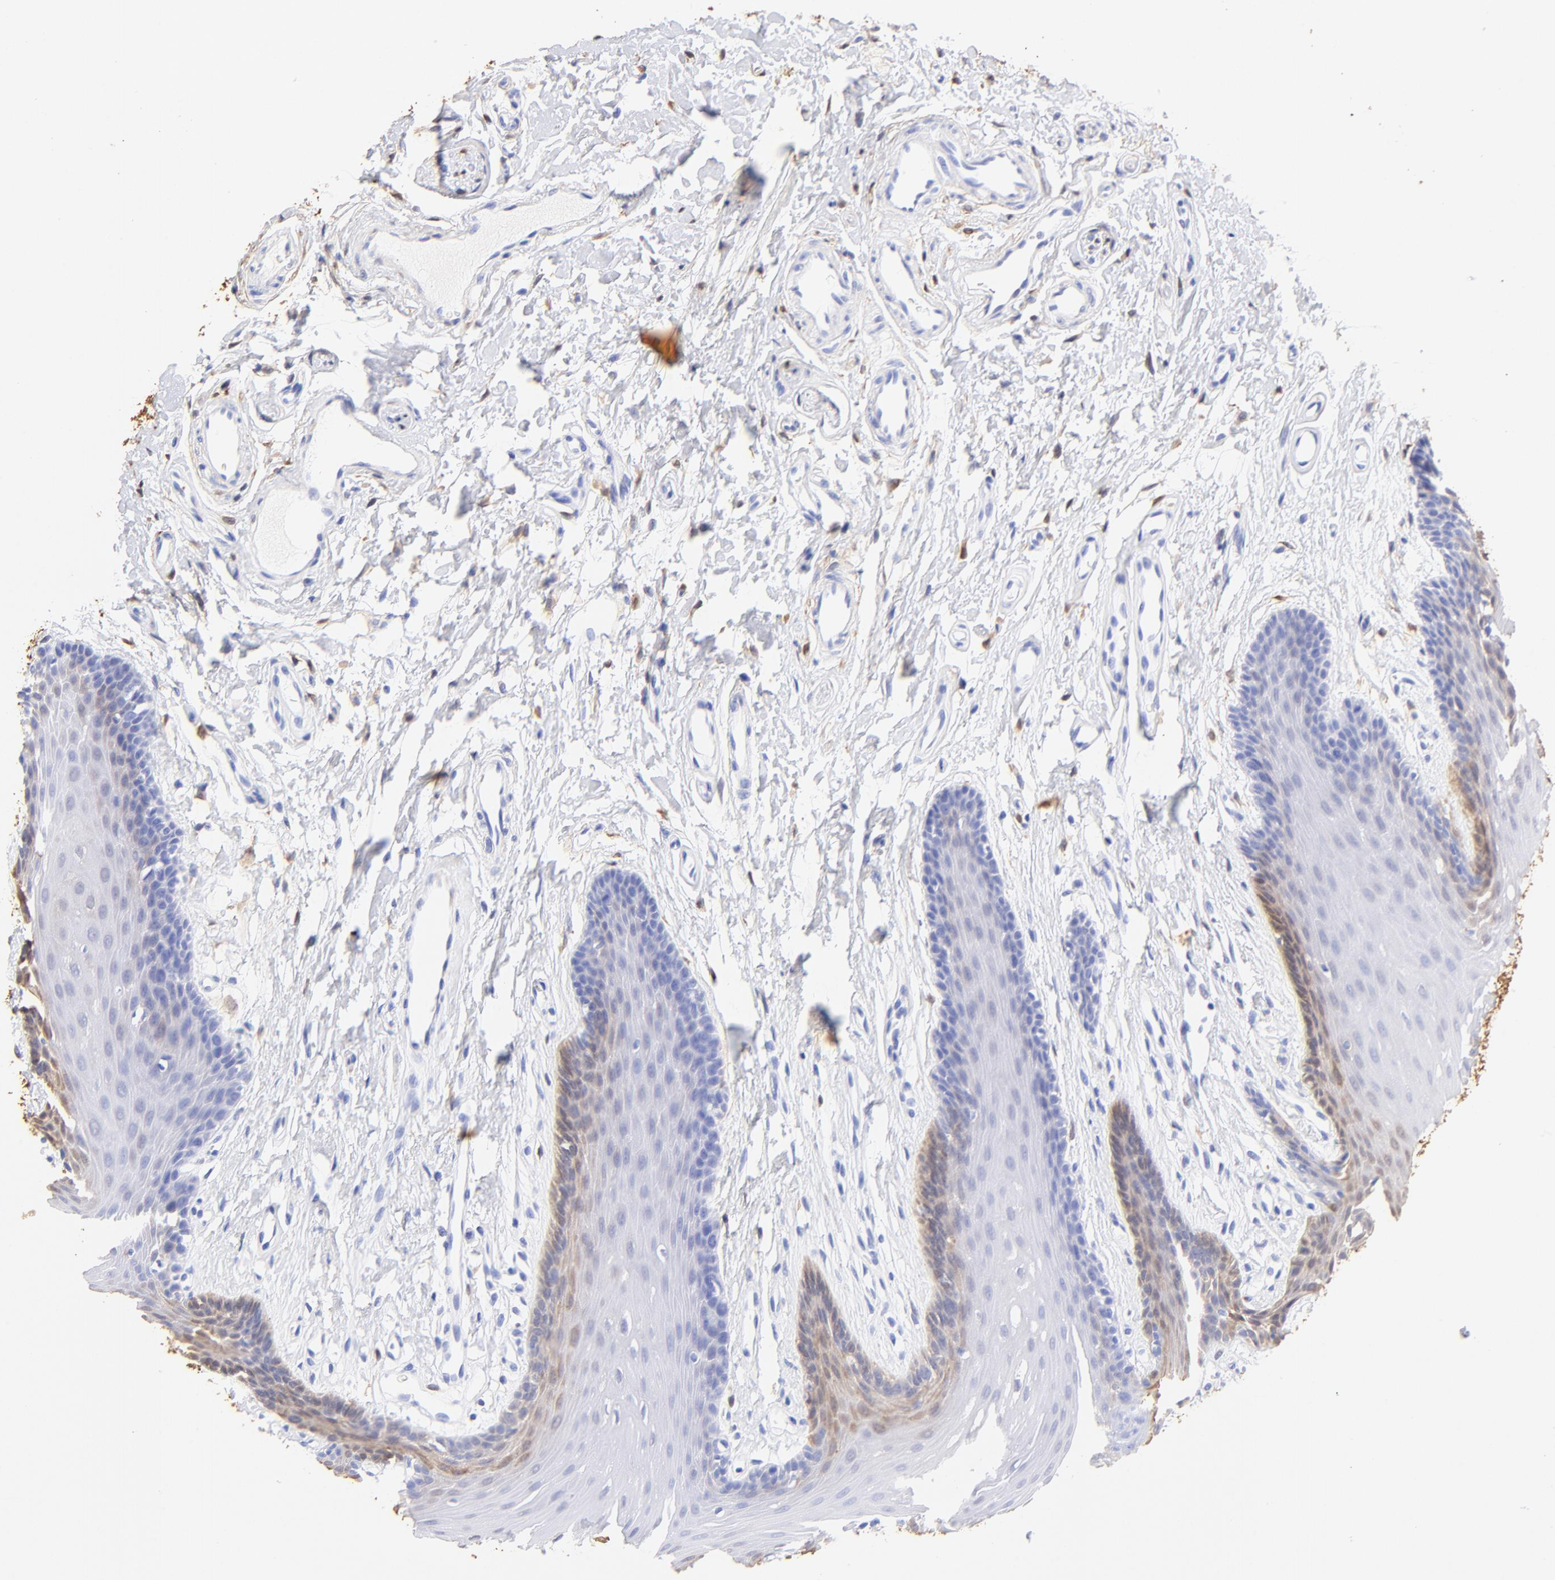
{"staining": {"intensity": "negative", "quantity": "none", "location": "none"}, "tissue": "oral mucosa", "cell_type": "Squamous epithelial cells", "image_type": "normal", "snomed": [{"axis": "morphology", "description": "Normal tissue, NOS"}, {"axis": "topography", "description": "Oral tissue"}], "caption": "A high-resolution histopathology image shows immunohistochemistry (IHC) staining of unremarkable oral mucosa, which shows no significant staining in squamous epithelial cells.", "gene": "ALDH1A1", "patient": {"sex": "male", "age": 62}}